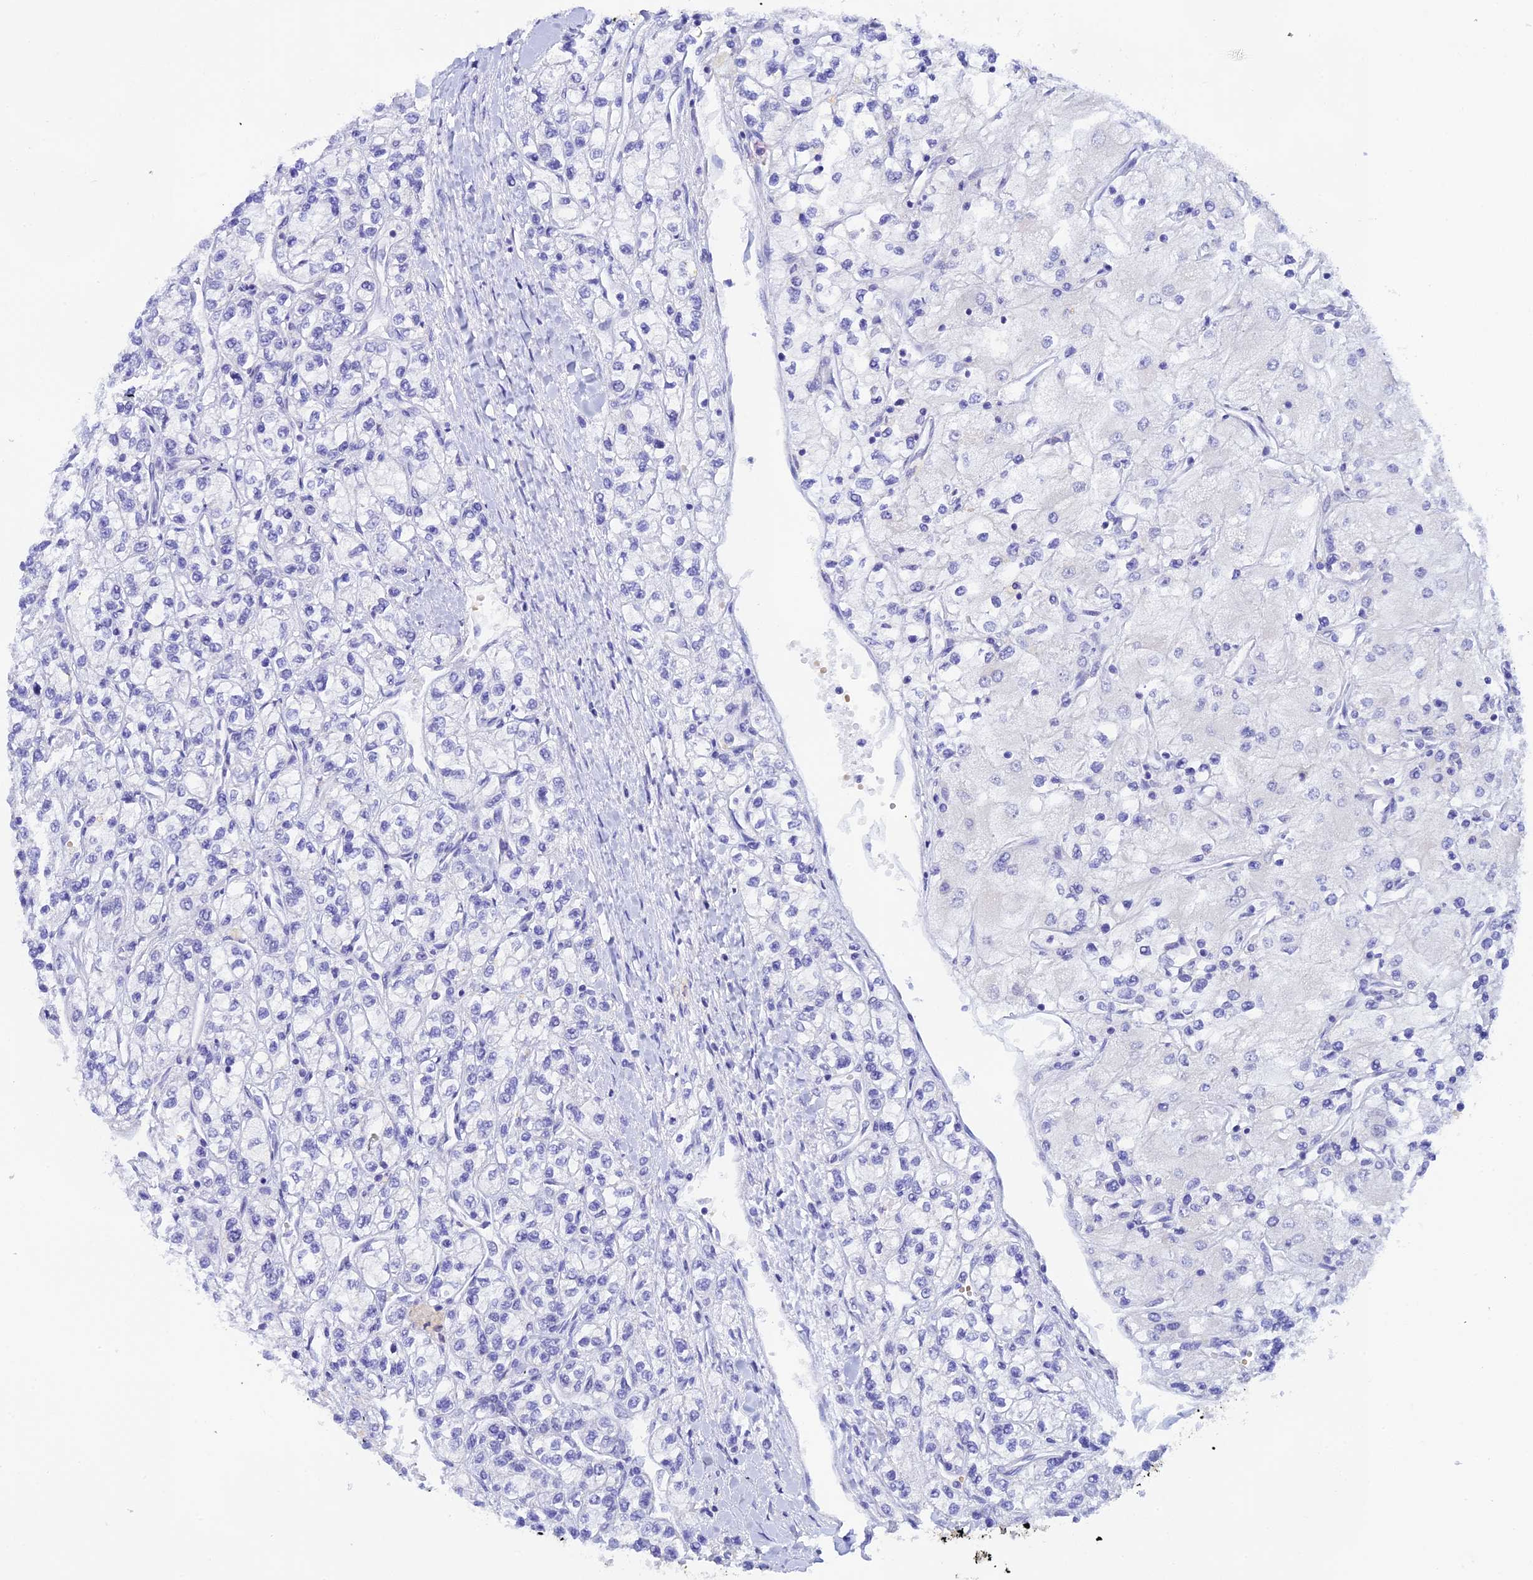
{"staining": {"intensity": "negative", "quantity": "none", "location": "none"}, "tissue": "renal cancer", "cell_type": "Tumor cells", "image_type": "cancer", "snomed": [{"axis": "morphology", "description": "Adenocarcinoma, NOS"}, {"axis": "topography", "description": "Kidney"}], "caption": "Human renal cancer (adenocarcinoma) stained for a protein using immunohistochemistry (IHC) shows no staining in tumor cells.", "gene": "RASGEF1B", "patient": {"sex": "male", "age": 80}}